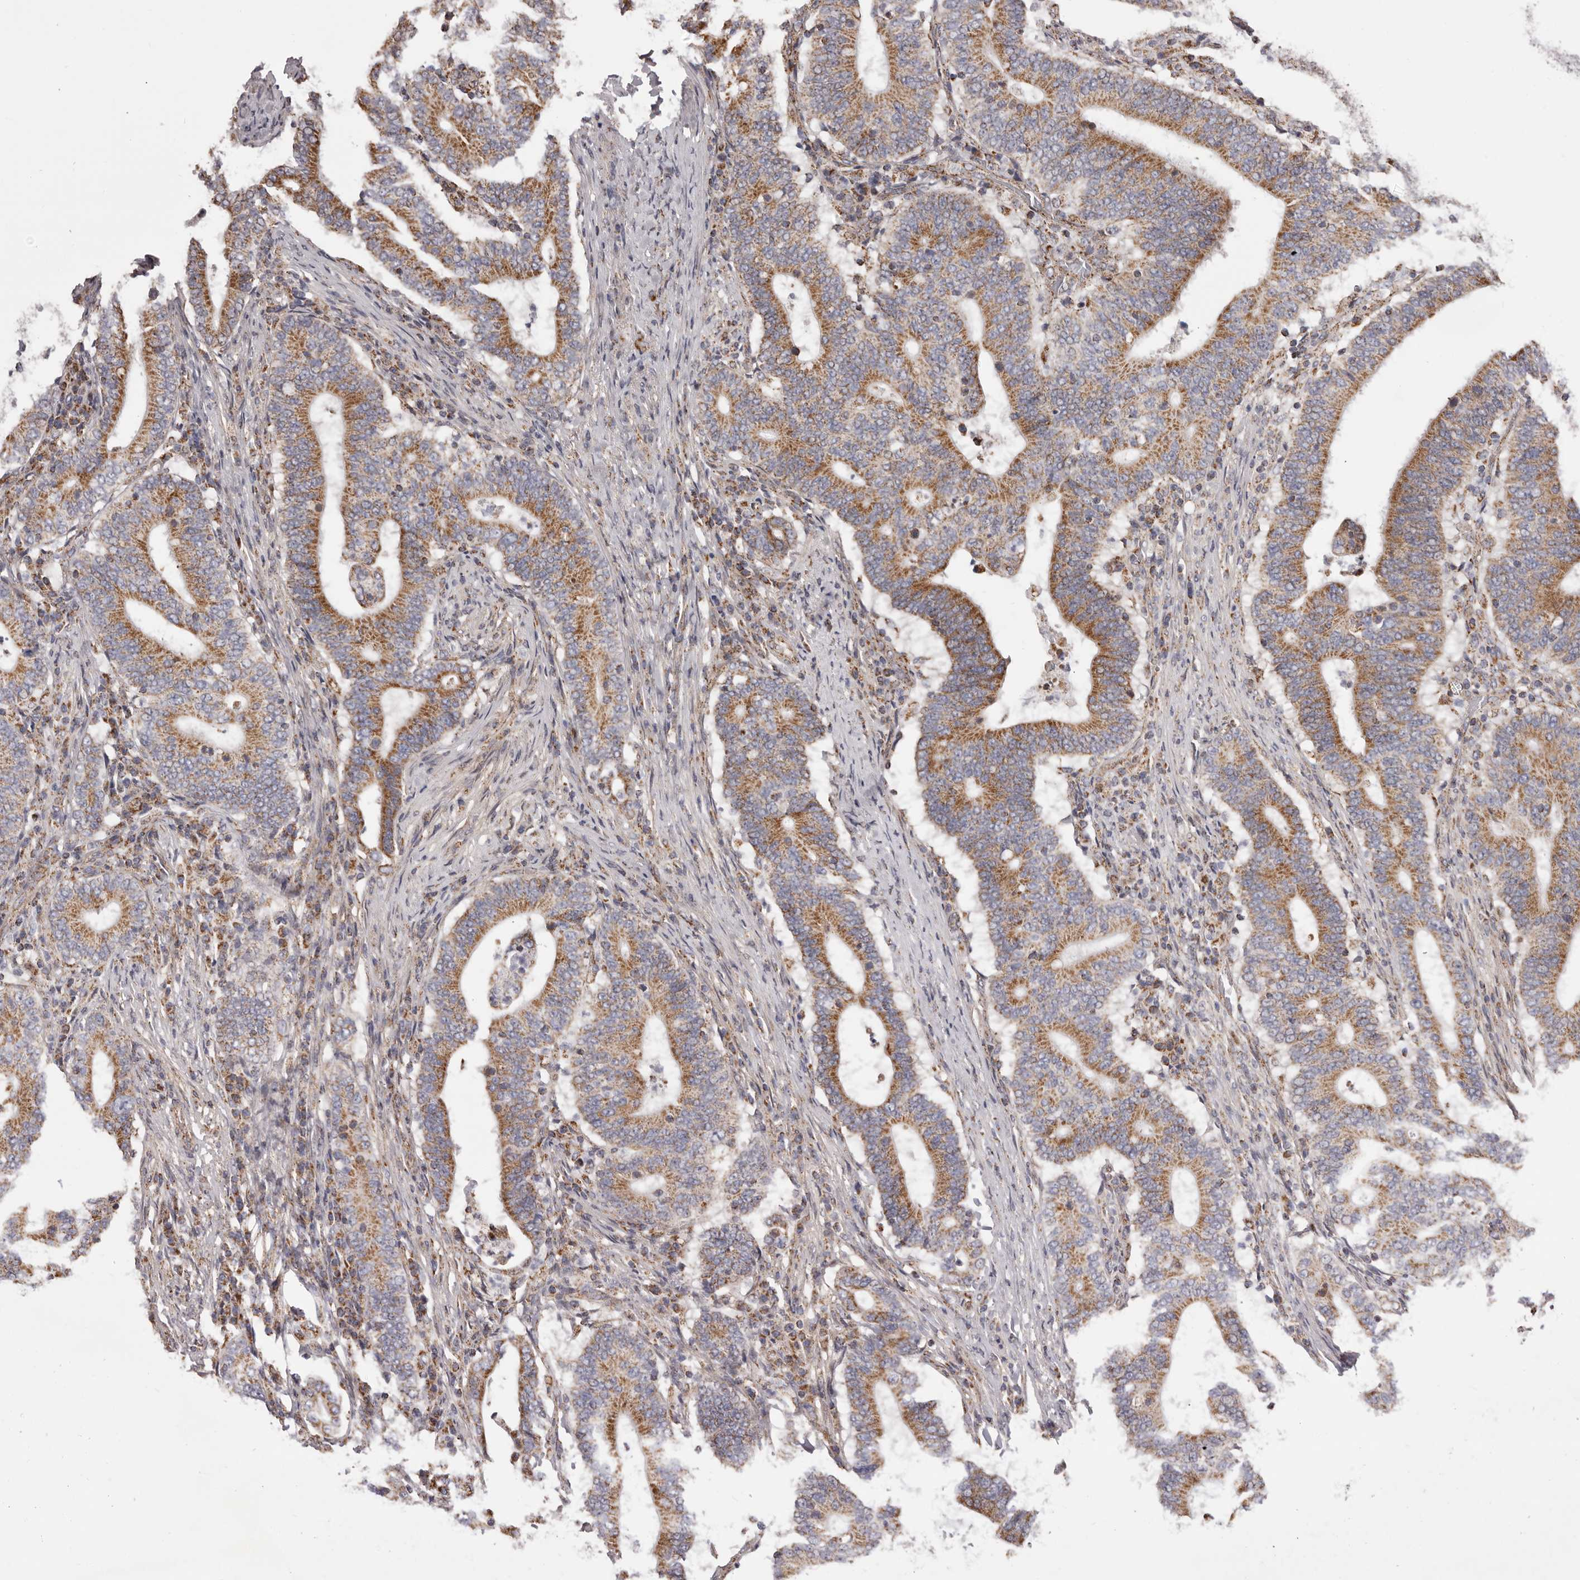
{"staining": {"intensity": "strong", "quantity": ">75%", "location": "cytoplasmic/membranous"}, "tissue": "colorectal cancer", "cell_type": "Tumor cells", "image_type": "cancer", "snomed": [{"axis": "morphology", "description": "Adenocarcinoma, NOS"}, {"axis": "topography", "description": "Colon"}], "caption": "There is high levels of strong cytoplasmic/membranous expression in tumor cells of colorectal cancer, as demonstrated by immunohistochemical staining (brown color).", "gene": "CHRM2", "patient": {"sex": "female", "age": 66}}